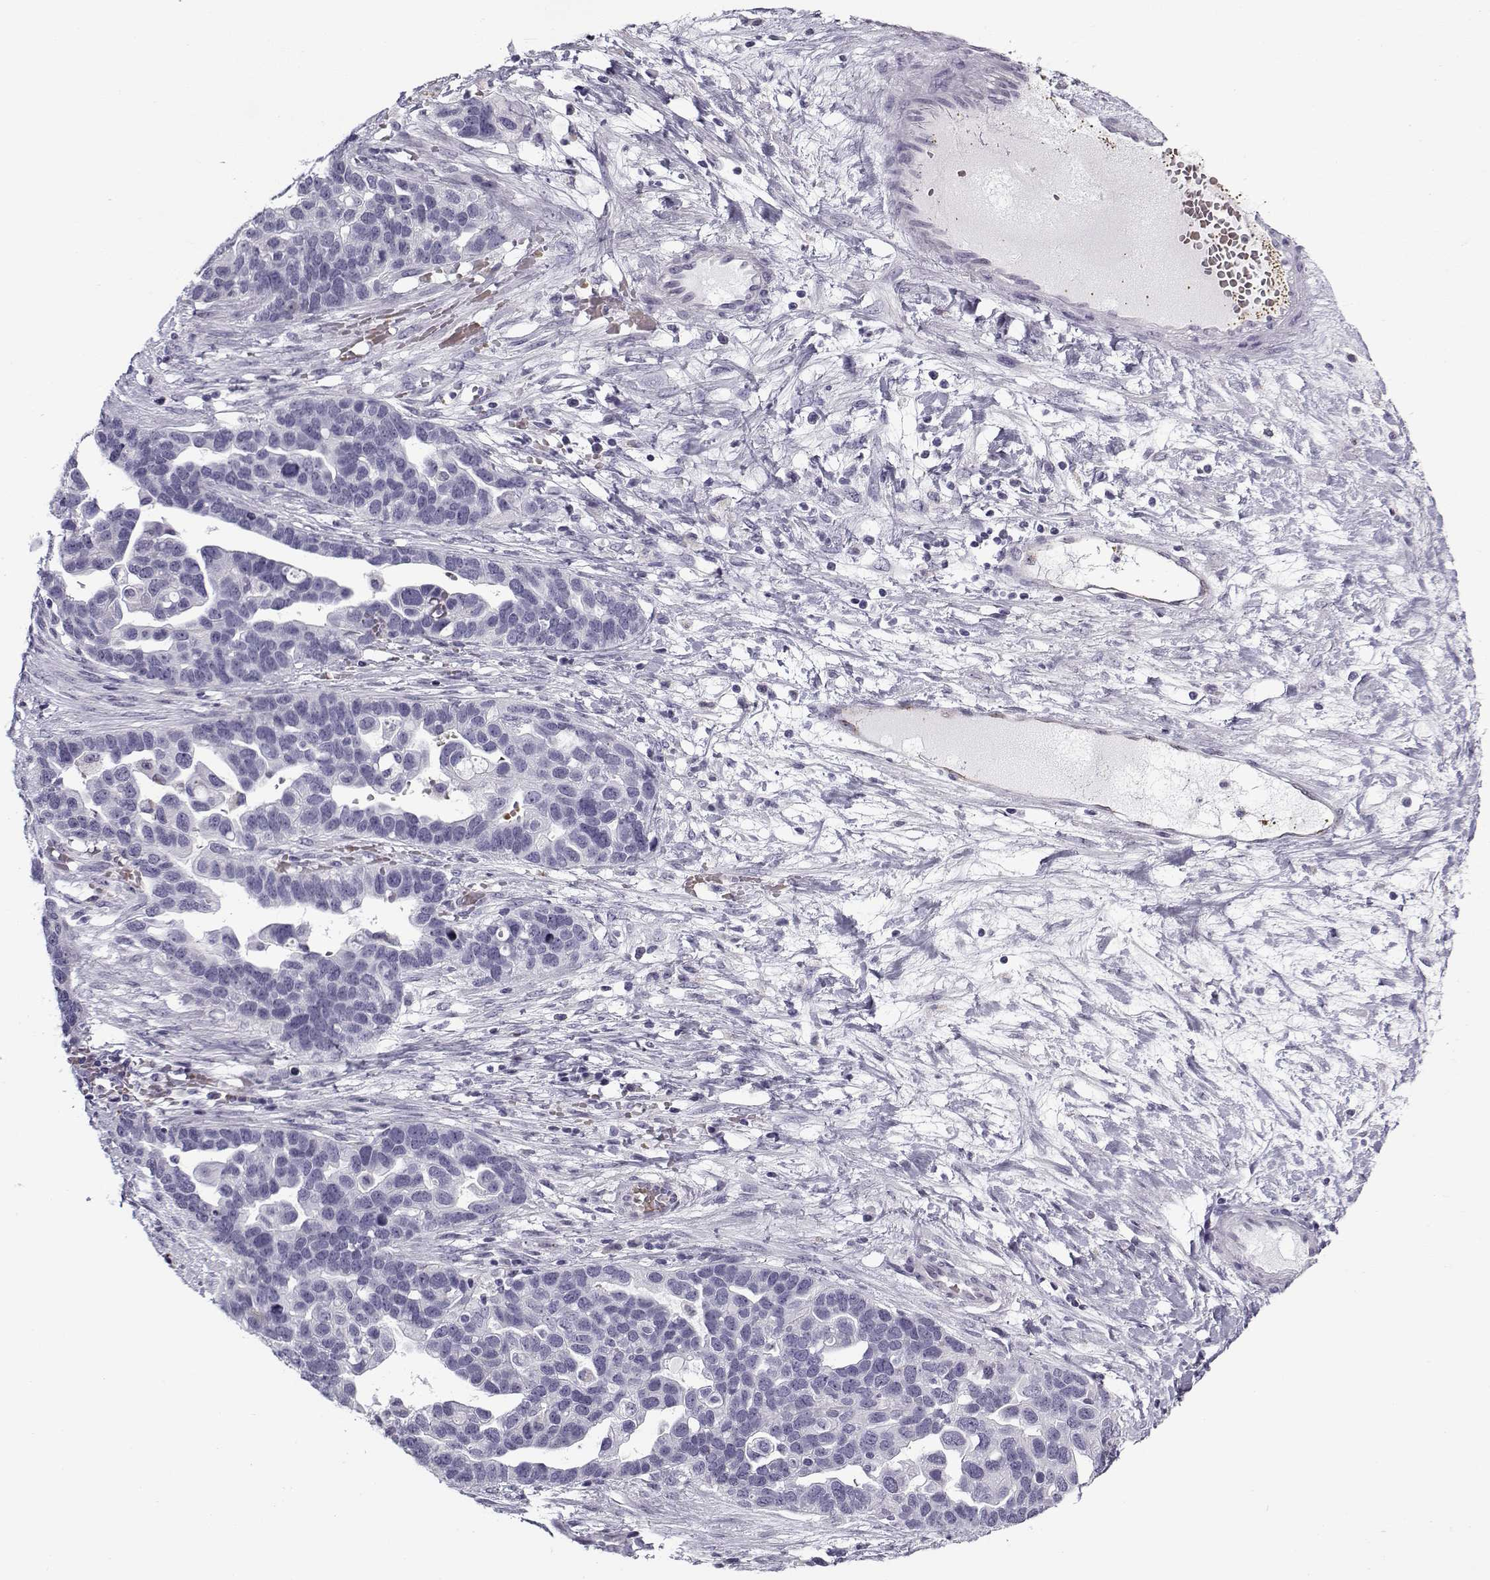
{"staining": {"intensity": "negative", "quantity": "none", "location": "none"}, "tissue": "ovarian cancer", "cell_type": "Tumor cells", "image_type": "cancer", "snomed": [{"axis": "morphology", "description": "Cystadenocarcinoma, serous, NOS"}, {"axis": "topography", "description": "Ovary"}], "caption": "DAB immunohistochemical staining of ovarian cancer reveals no significant expression in tumor cells.", "gene": "SNCA", "patient": {"sex": "female", "age": 54}}